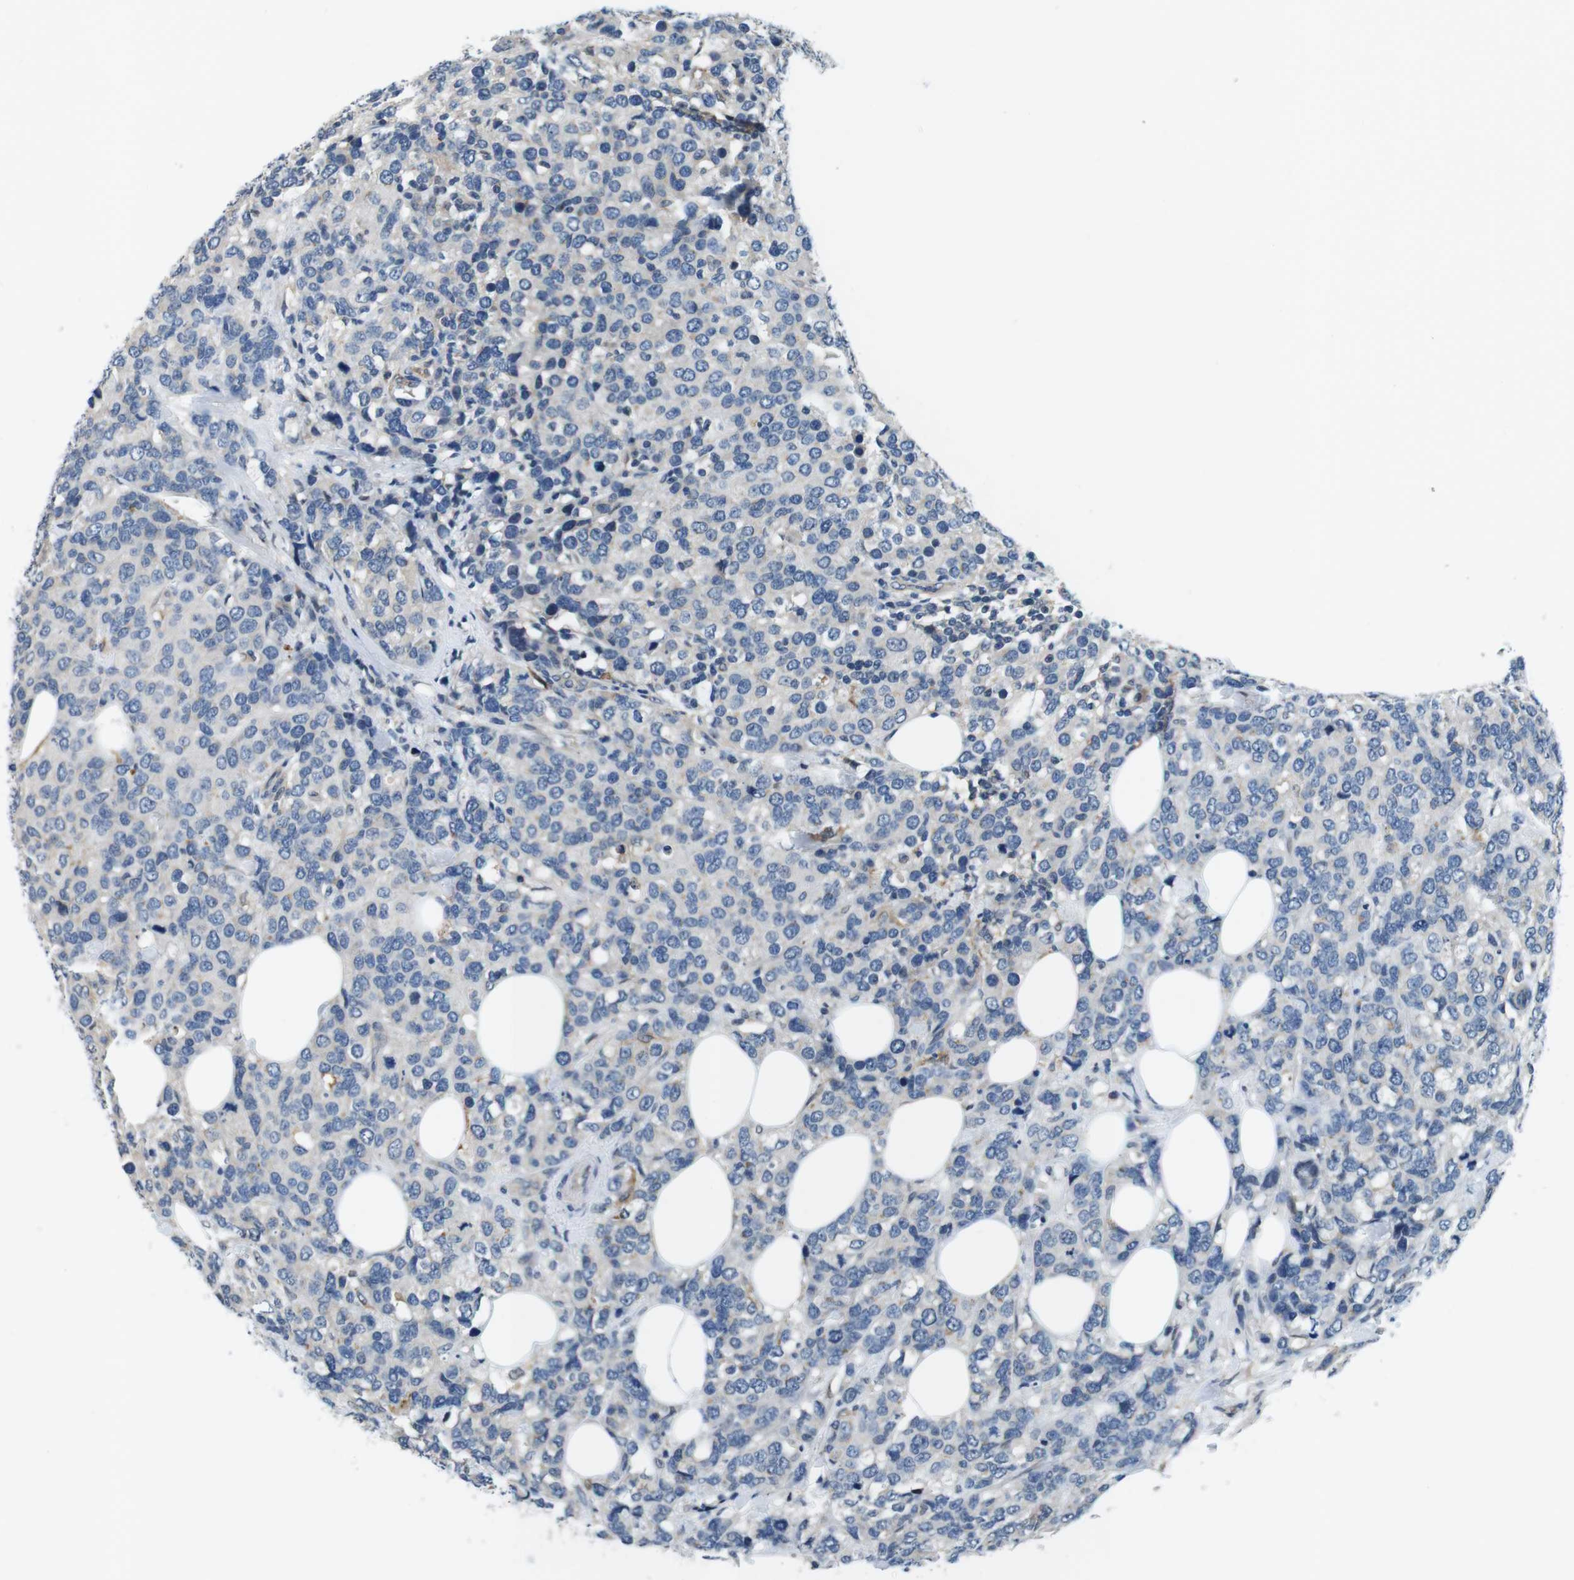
{"staining": {"intensity": "weak", "quantity": "<25%", "location": "cytoplasmic/membranous"}, "tissue": "breast cancer", "cell_type": "Tumor cells", "image_type": "cancer", "snomed": [{"axis": "morphology", "description": "Lobular carcinoma"}, {"axis": "topography", "description": "Breast"}], "caption": "A photomicrograph of breast cancer (lobular carcinoma) stained for a protein exhibits no brown staining in tumor cells. Brightfield microscopy of immunohistochemistry (IHC) stained with DAB (brown) and hematoxylin (blue), captured at high magnification.", "gene": "CD163L1", "patient": {"sex": "female", "age": 59}}